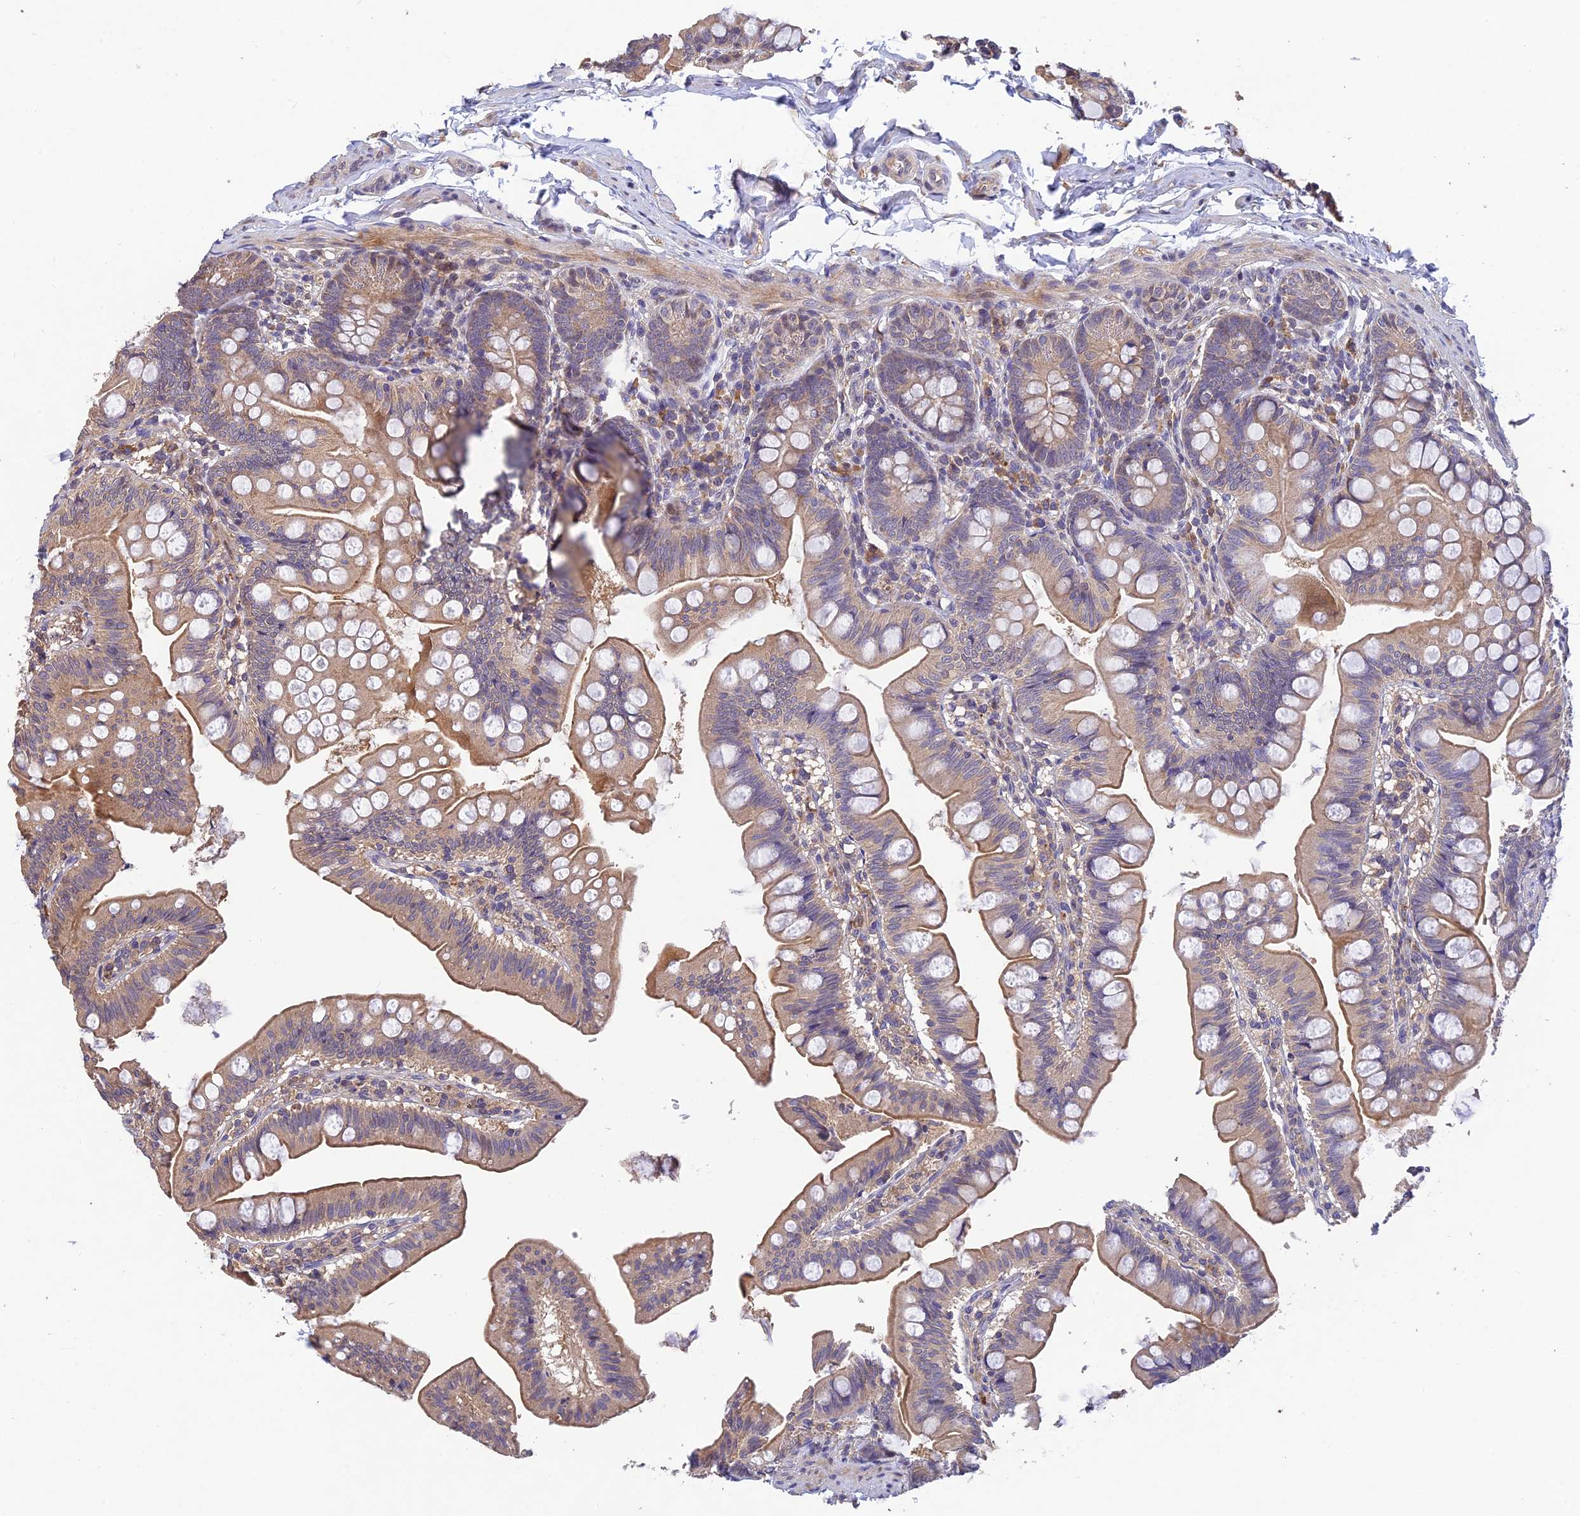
{"staining": {"intensity": "moderate", "quantity": "25%-75%", "location": "cytoplasmic/membranous"}, "tissue": "small intestine", "cell_type": "Glandular cells", "image_type": "normal", "snomed": [{"axis": "morphology", "description": "Normal tissue, NOS"}, {"axis": "topography", "description": "Small intestine"}], "caption": "Unremarkable small intestine was stained to show a protein in brown. There is medium levels of moderate cytoplasmic/membranous staining in approximately 25%-75% of glandular cells.", "gene": "DENND5B", "patient": {"sex": "male", "age": 7}}